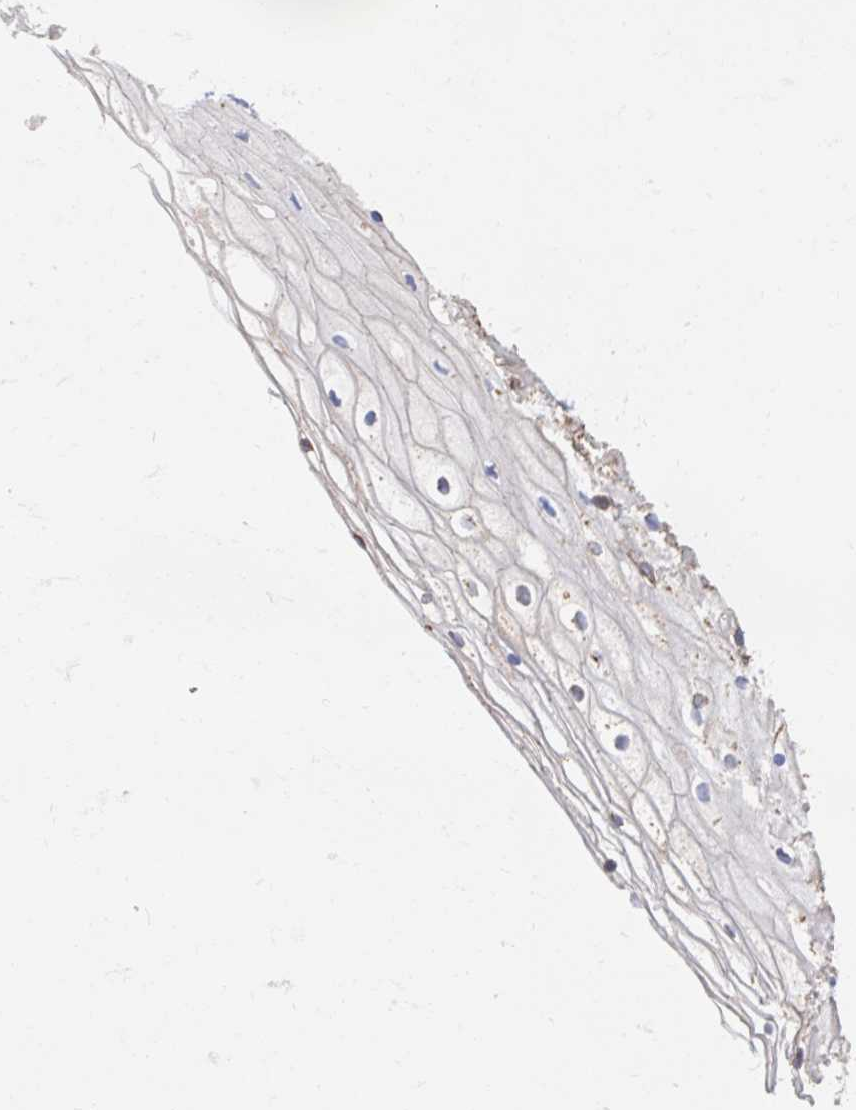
{"staining": {"intensity": "negative", "quantity": "none", "location": "none"}, "tissue": "cervix", "cell_type": "Glandular cells", "image_type": "normal", "snomed": [{"axis": "morphology", "description": "Normal tissue, NOS"}, {"axis": "topography", "description": "Cervix"}], "caption": "Immunohistochemistry image of unremarkable cervix: cervix stained with DAB reveals no significant protein expression in glandular cells. The staining was performed using DAB to visualize the protein expression in brown, while the nuclei were stained in blue with hematoxylin (Magnification: 20x).", "gene": "MYLK2", "patient": {"sex": "female", "age": 36}}